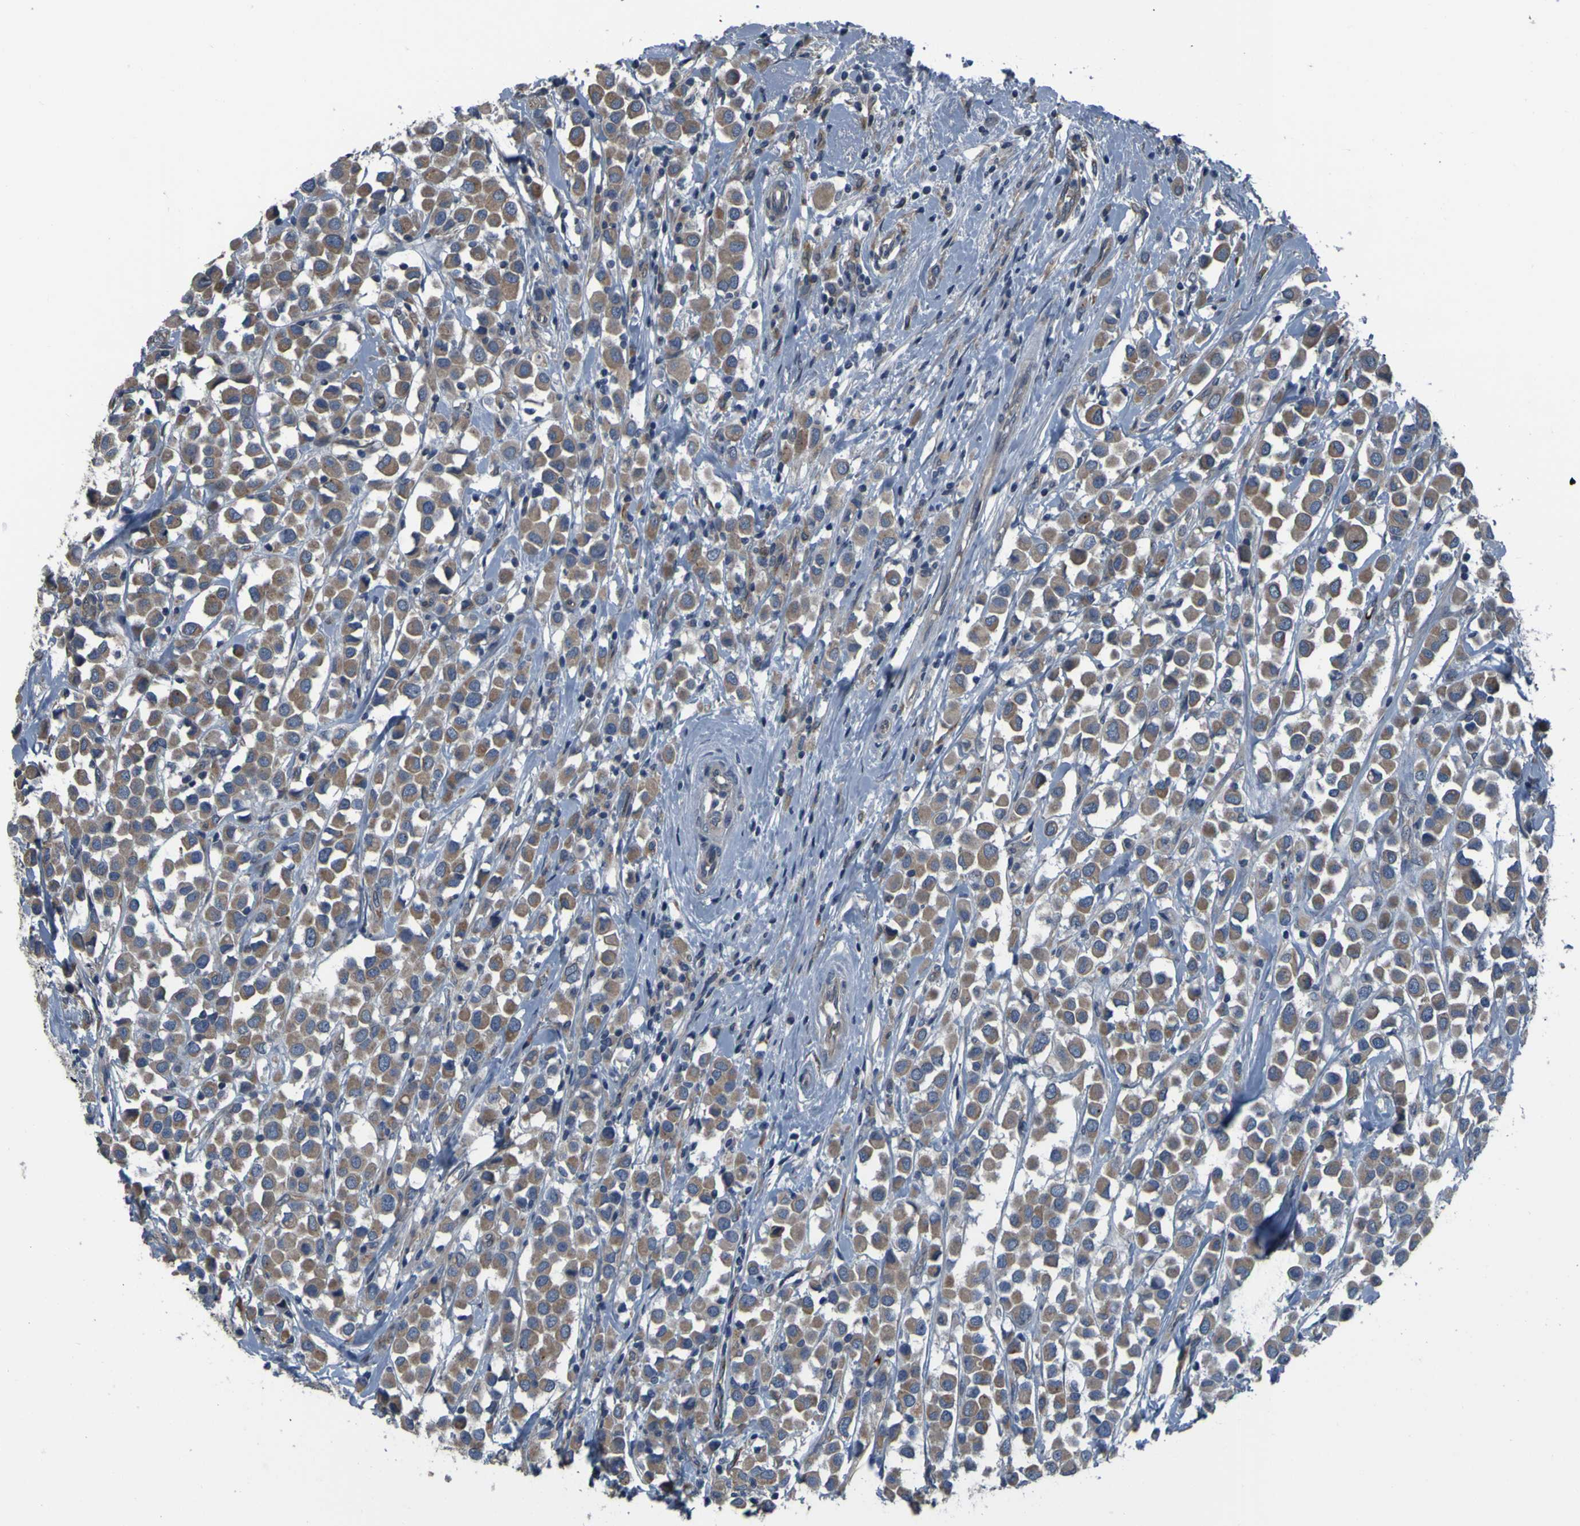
{"staining": {"intensity": "moderate", "quantity": ">75%", "location": "cytoplasmic/membranous"}, "tissue": "breast cancer", "cell_type": "Tumor cells", "image_type": "cancer", "snomed": [{"axis": "morphology", "description": "Duct carcinoma"}, {"axis": "topography", "description": "Breast"}], "caption": "Immunohistochemistry (IHC) photomicrograph of breast invasive ductal carcinoma stained for a protein (brown), which shows medium levels of moderate cytoplasmic/membranous expression in approximately >75% of tumor cells.", "gene": "GRAMD1A", "patient": {"sex": "female", "age": 61}}